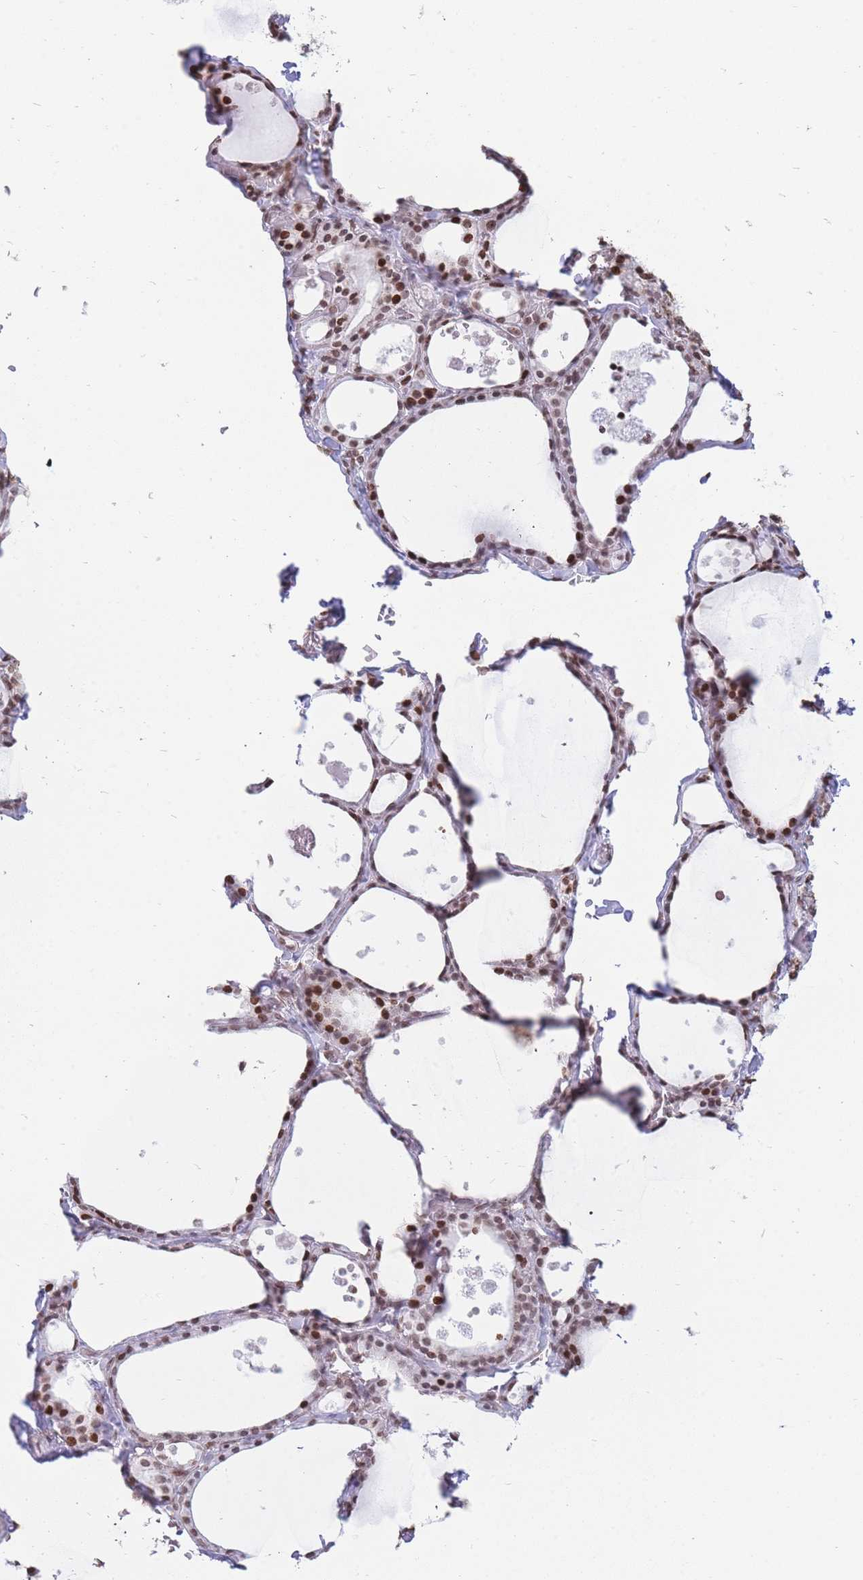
{"staining": {"intensity": "moderate", "quantity": ">75%", "location": "nuclear"}, "tissue": "thyroid gland", "cell_type": "Glandular cells", "image_type": "normal", "snomed": [{"axis": "morphology", "description": "Normal tissue, NOS"}, {"axis": "topography", "description": "Thyroid gland"}], "caption": "The image demonstrates a brown stain indicating the presence of a protein in the nuclear of glandular cells in thyroid gland. The staining is performed using DAB (3,3'-diaminobenzidine) brown chromogen to label protein expression. The nuclei are counter-stained blue using hematoxylin.", "gene": "SHISAL1", "patient": {"sex": "male", "age": 56}}